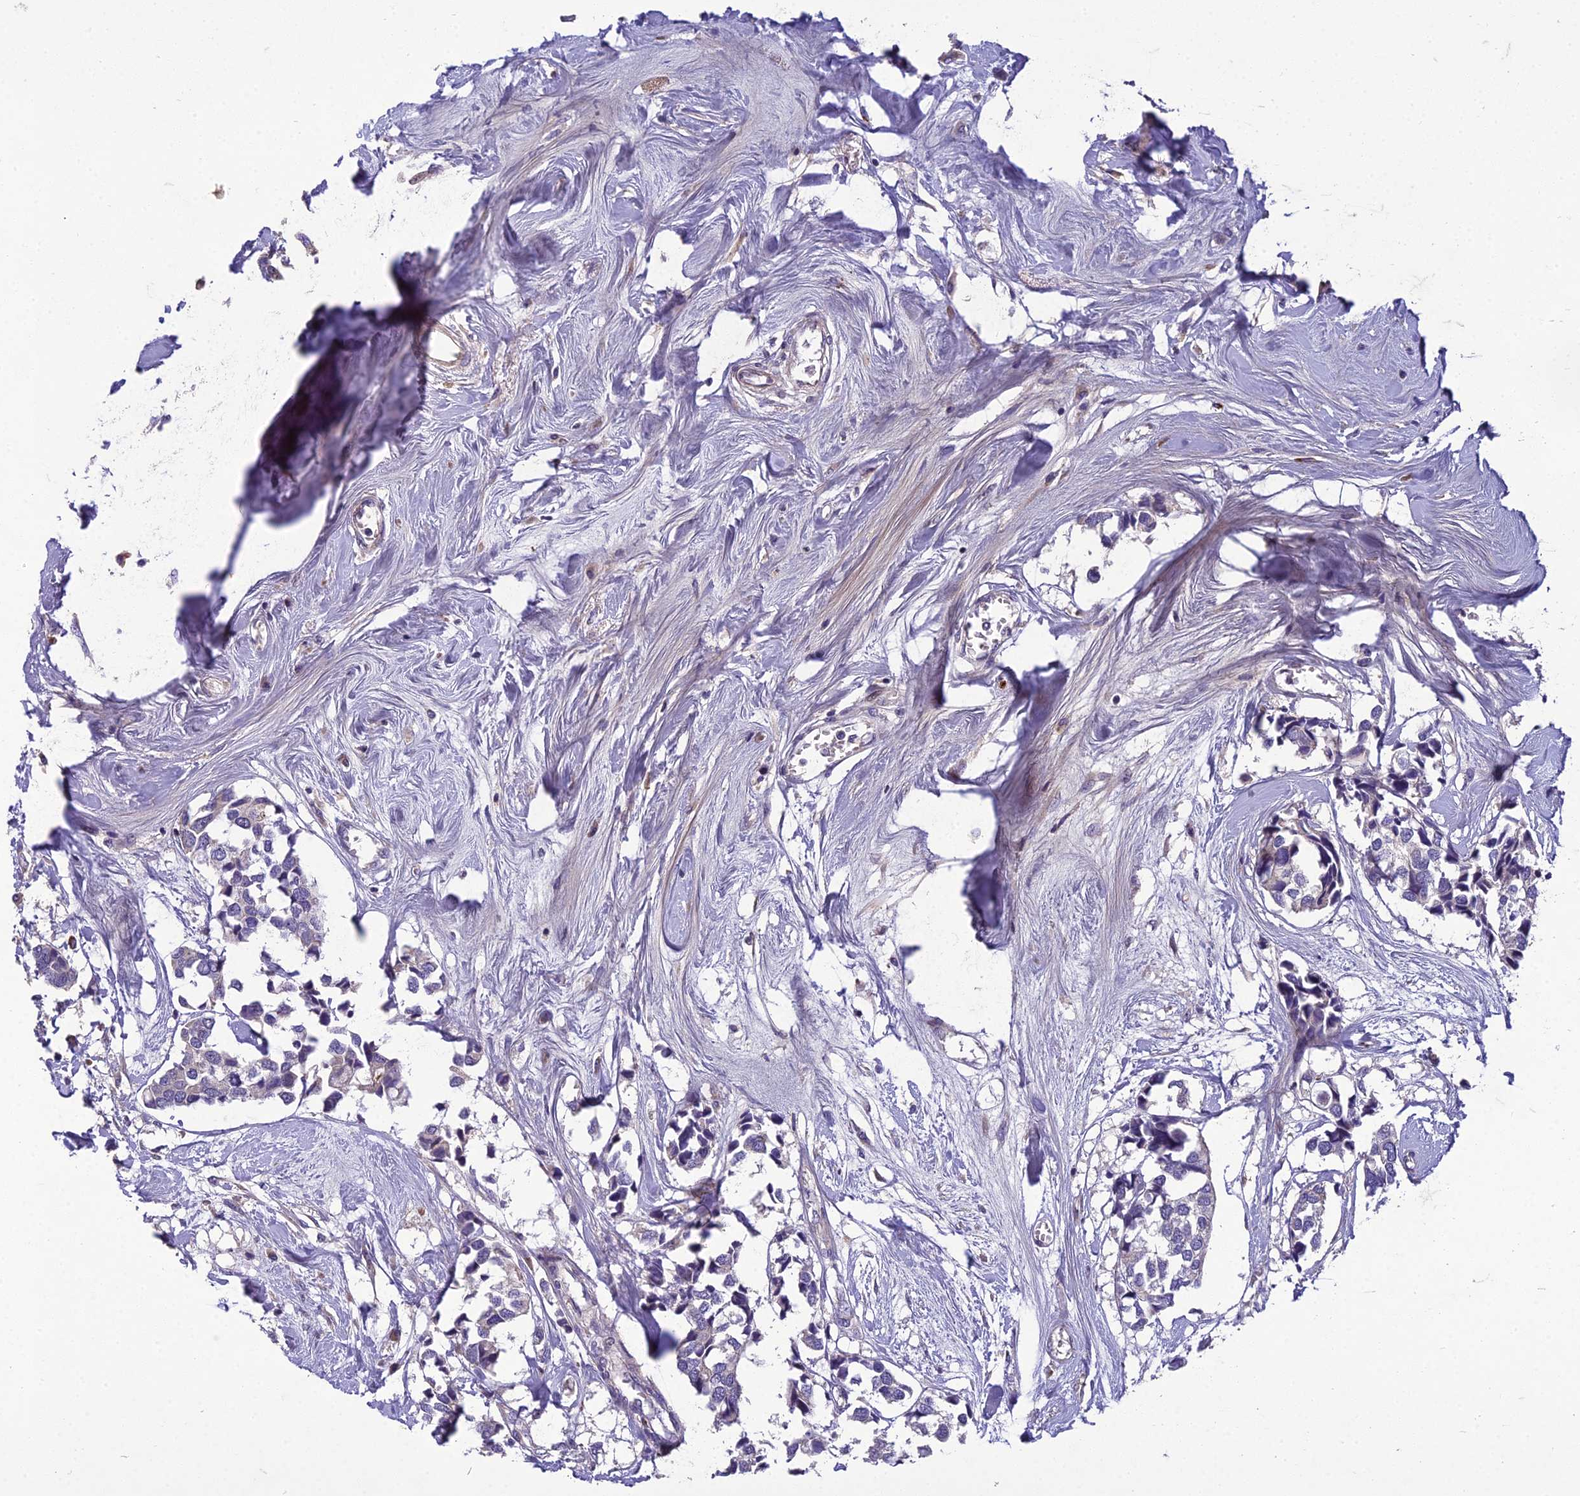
{"staining": {"intensity": "negative", "quantity": "none", "location": "none"}, "tissue": "breast cancer", "cell_type": "Tumor cells", "image_type": "cancer", "snomed": [{"axis": "morphology", "description": "Duct carcinoma"}, {"axis": "topography", "description": "Breast"}], "caption": "There is no significant expression in tumor cells of intraductal carcinoma (breast).", "gene": "ADIPOR2", "patient": {"sex": "female", "age": 83}}